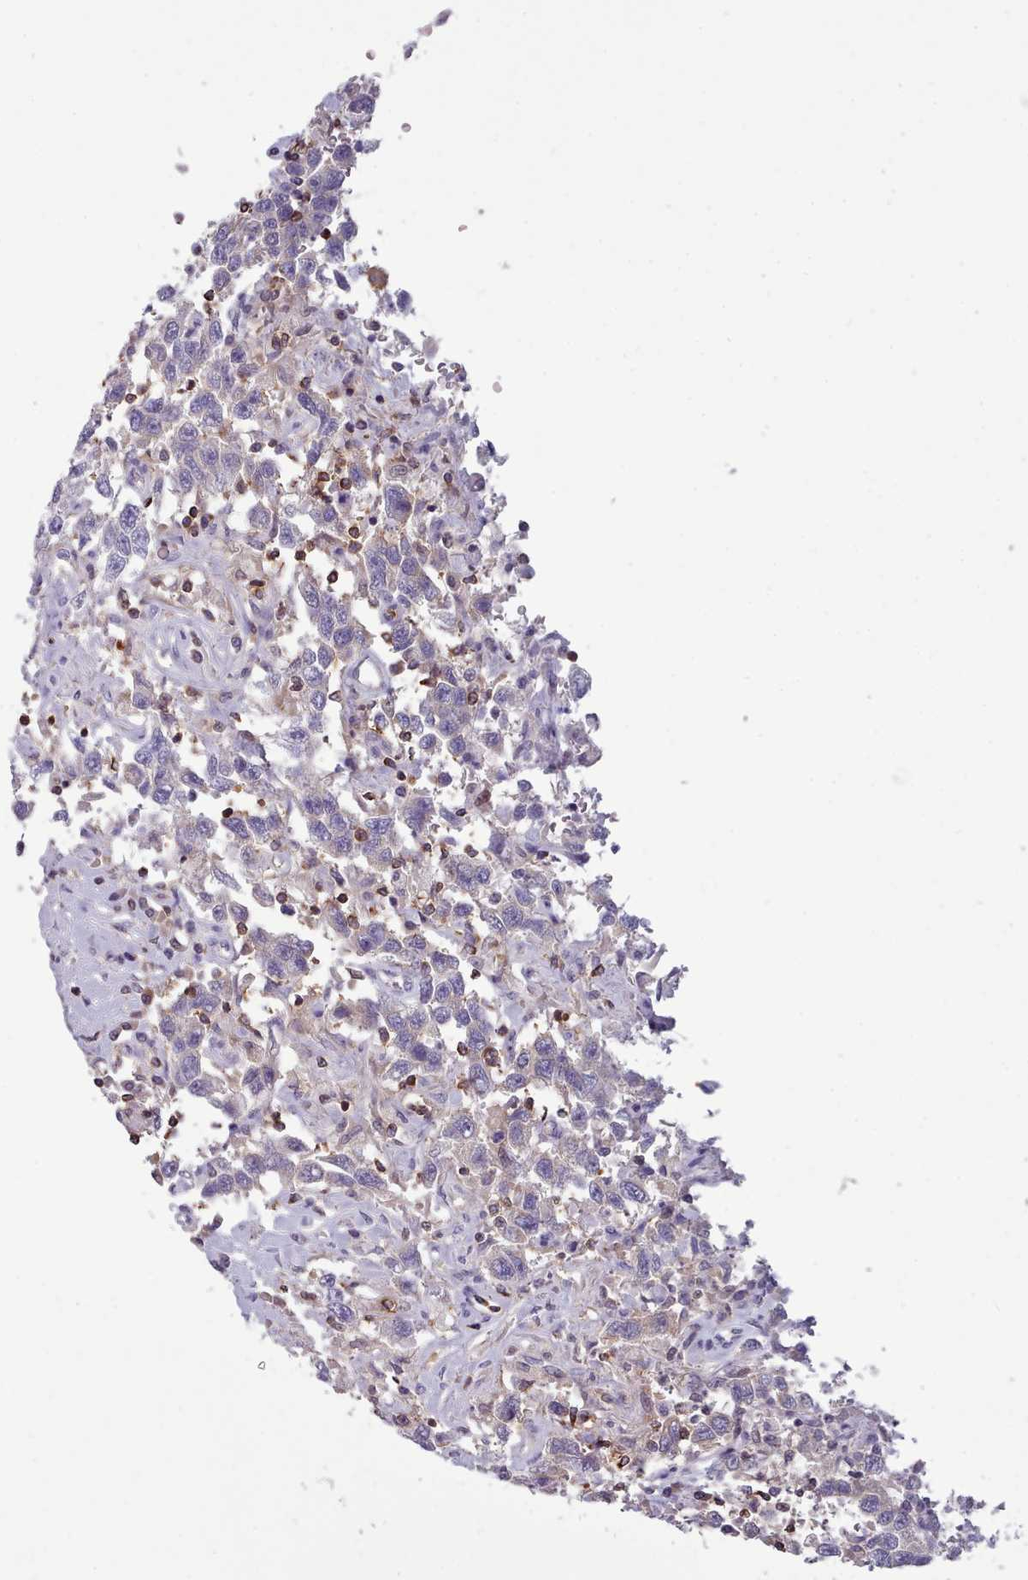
{"staining": {"intensity": "negative", "quantity": "none", "location": "none"}, "tissue": "testis cancer", "cell_type": "Tumor cells", "image_type": "cancer", "snomed": [{"axis": "morphology", "description": "Seminoma, NOS"}, {"axis": "topography", "description": "Testis"}], "caption": "This micrograph is of testis cancer (seminoma) stained with immunohistochemistry to label a protein in brown with the nuclei are counter-stained blue. There is no positivity in tumor cells.", "gene": "RAC2", "patient": {"sex": "male", "age": 41}}